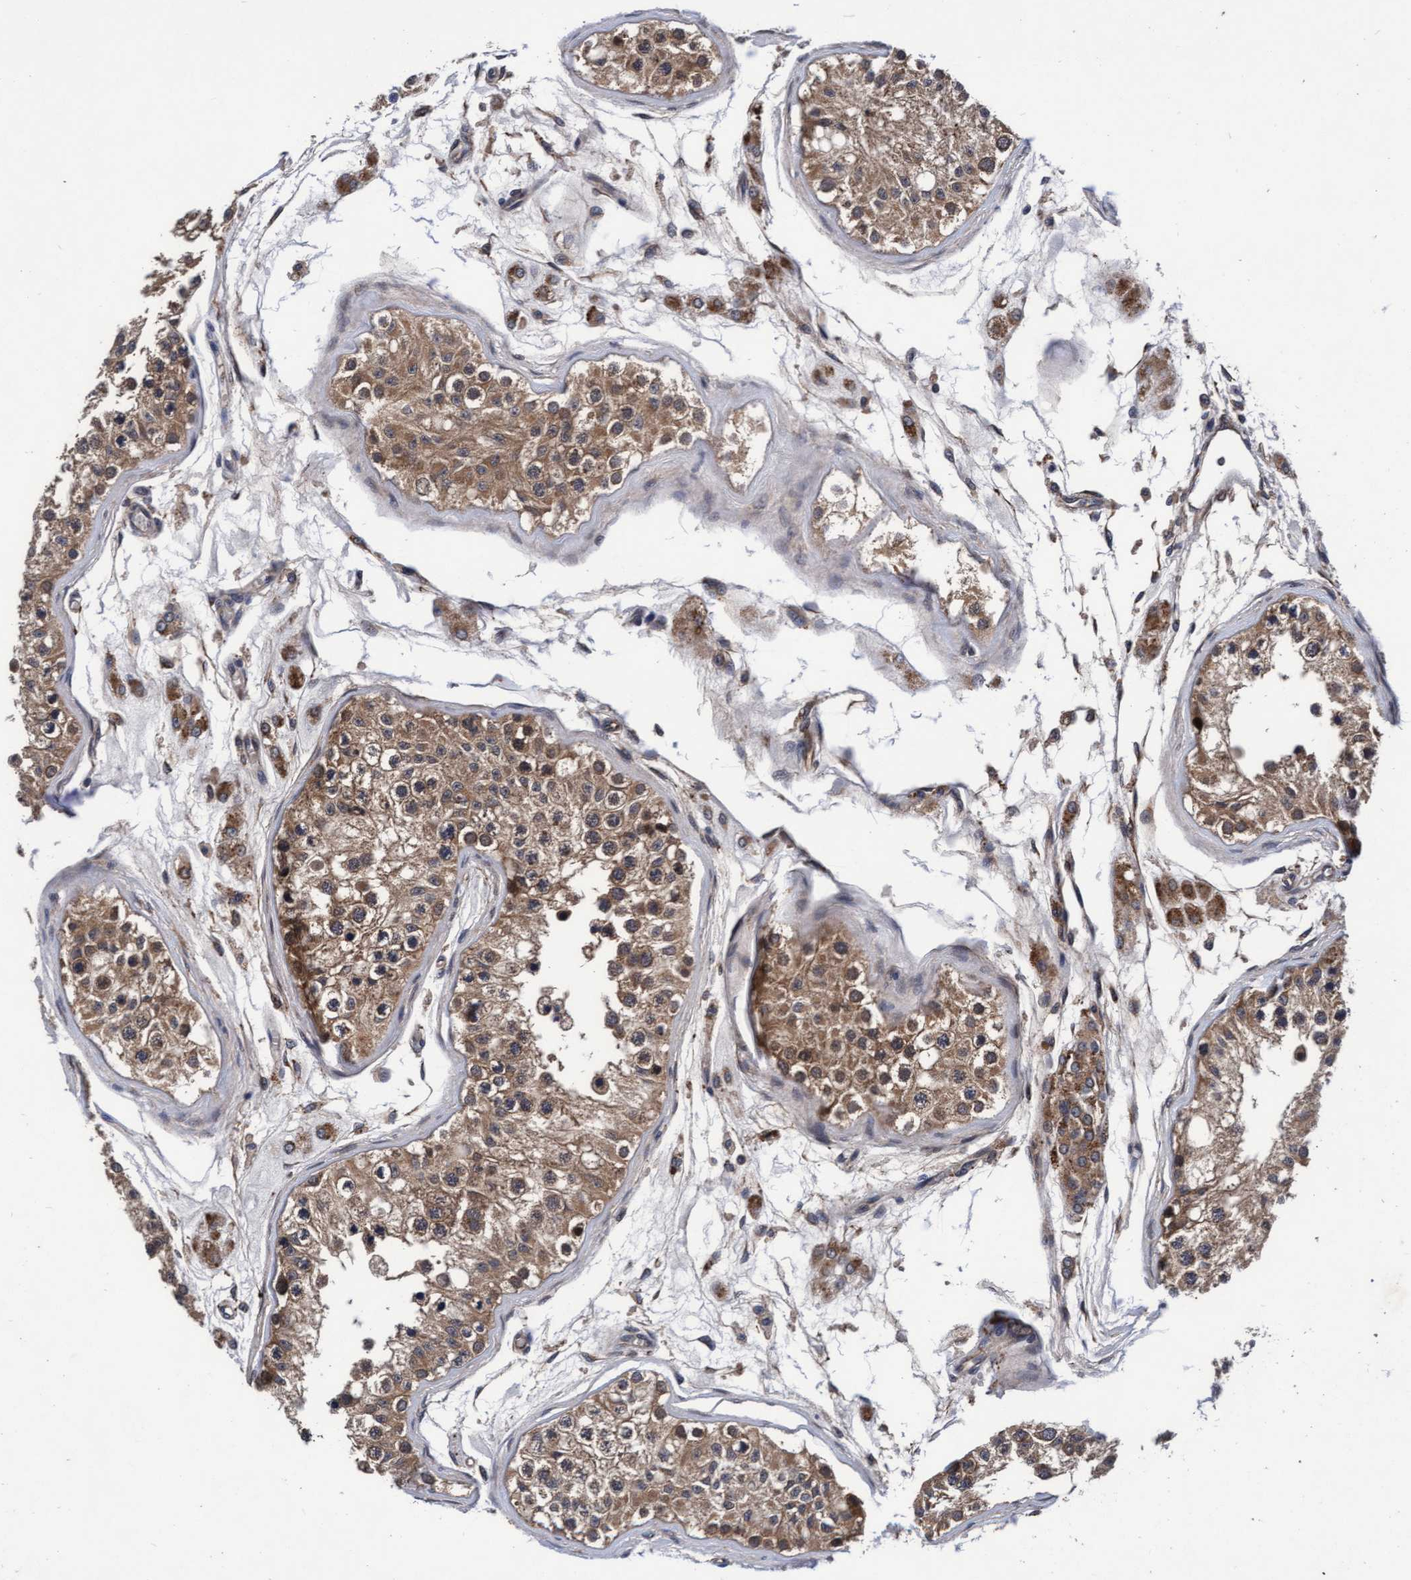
{"staining": {"intensity": "moderate", "quantity": ">75%", "location": "cytoplasmic/membranous"}, "tissue": "testis", "cell_type": "Cells in seminiferous ducts", "image_type": "normal", "snomed": [{"axis": "morphology", "description": "Normal tissue, NOS"}, {"axis": "morphology", "description": "Adenocarcinoma, metastatic, NOS"}, {"axis": "topography", "description": "Testis"}], "caption": "Protein expression analysis of benign testis displays moderate cytoplasmic/membranous positivity in about >75% of cells in seminiferous ducts. Nuclei are stained in blue.", "gene": "EFCAB13", "patient": {"sex": "male", "age": 26}}